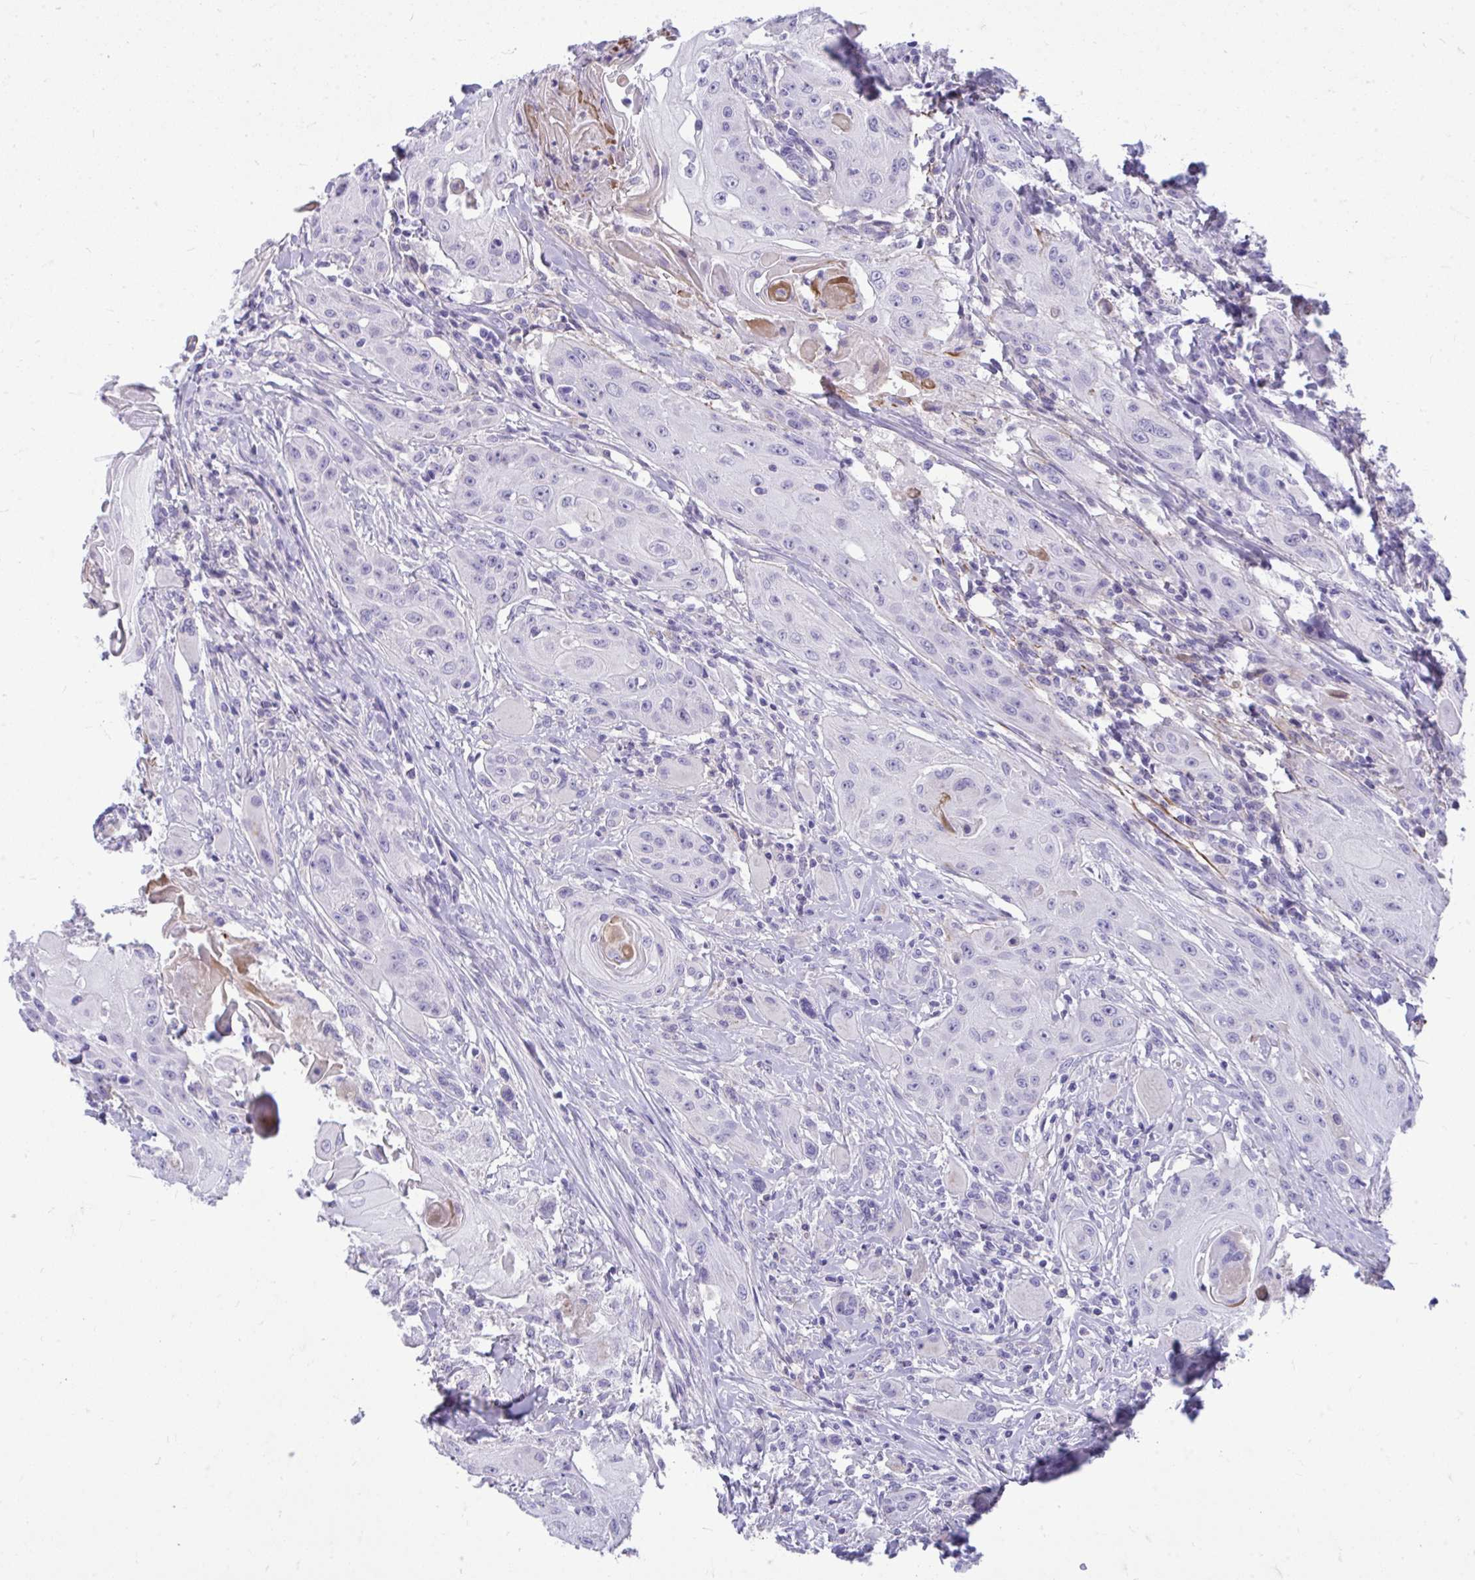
{"staining": {"intensity": "negative", "quantity": "none", "location": "none"}, "tissue": "head and neck cancer", "cell_type": "Tumor cells", "image_type": "cancer", "snomed": [{"axis": "morphology", "description": "Squamous cell carcinoma, NOS"}, {"axis": "topography", "description": "Oral tissue"}, {"axis": "topography", "description": "Head-Neck"}, {"axis": "topography", "description": "Neck, NOS"}], "caption": "IHC image of neoplastic tissue: human head and neck cancer stained with DAB displays no significant protein positivity in tumor cells.", "gene": "PIGZ", "patient": {"sex": "female", "age": 55}}